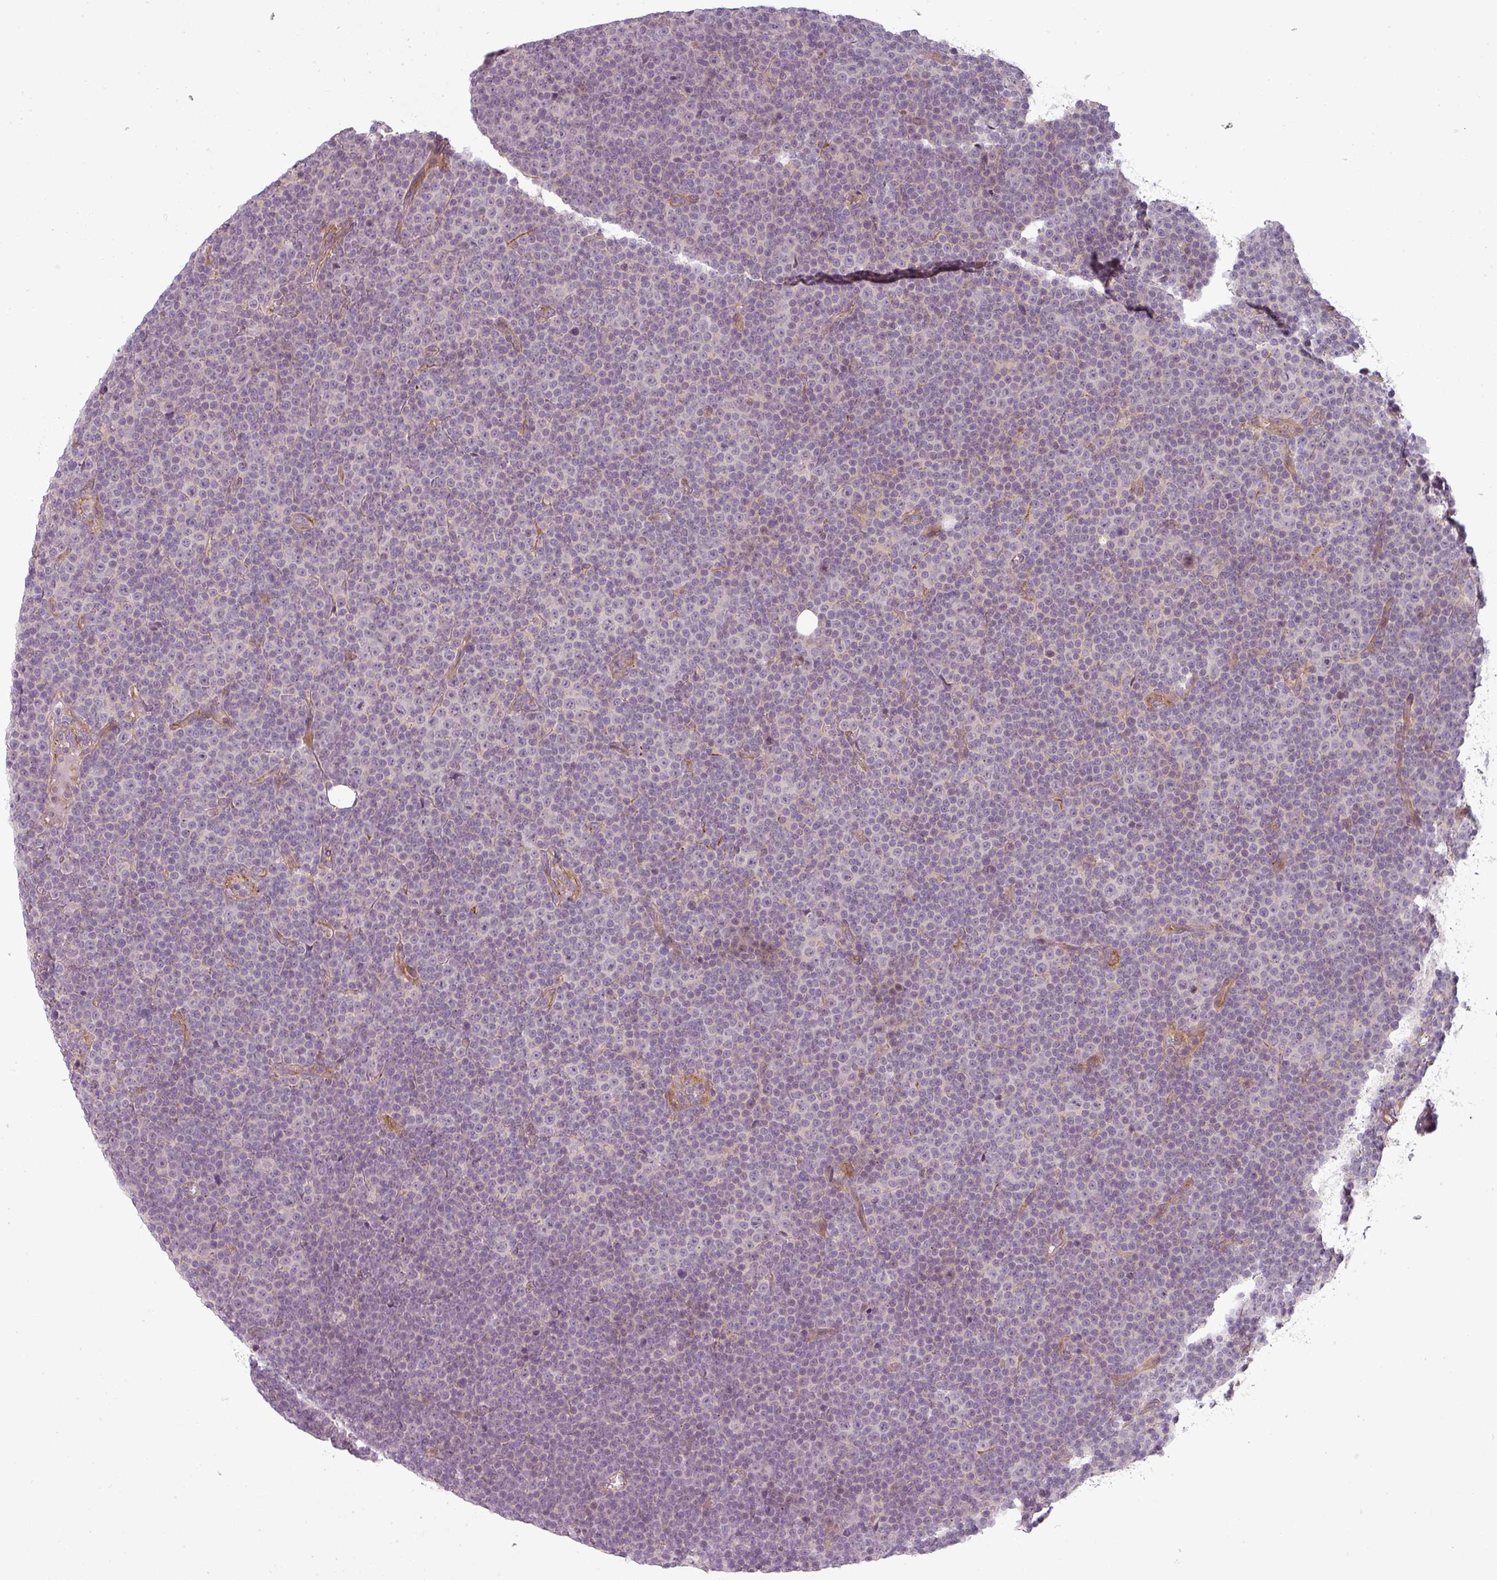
{"staining": {"intensity": "negative", "quantity": "none", "location": "none"}, "tissue": "lymphoma", "cell_type": "Tumor cells", "image_type": "cancer", "snomed": [{"axis": "morphology", "description": "Malignant lymphoma, non-Hodgkin's type, Low grade"}, {"axis": "topography", "description": "Lymph node"}], "caption": "A photomicrograph of human low-grade malignant lymphoma, non-Hodgkin's type is negative for staining in tumor cells.", "gene": "SLC16A9", "patient": {"sex": "female", "age": 67}}